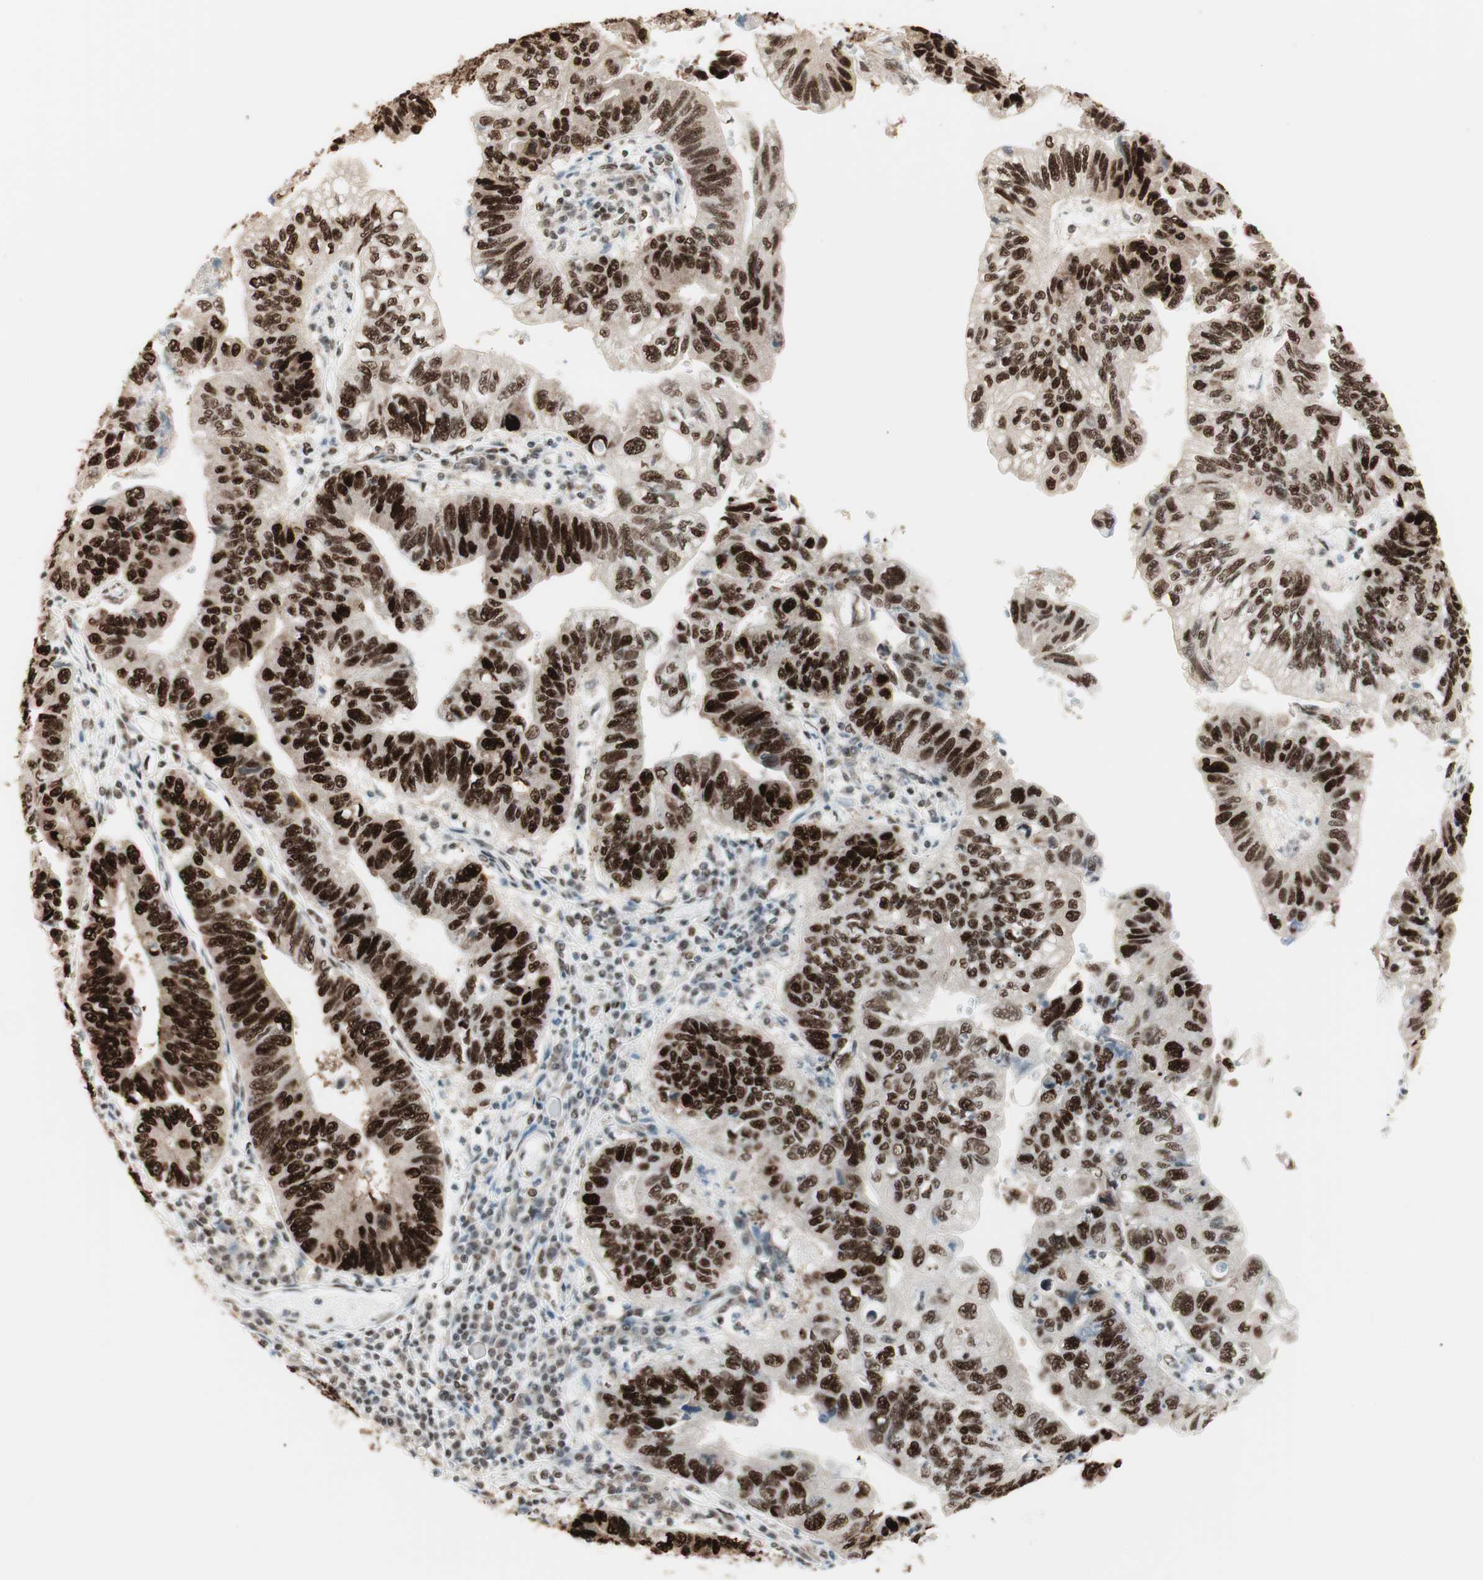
{"staining": {"intensity": "strong", "quantity": ">75%", "location": "nuclear"}, "tissue": "stomach cancer", "cell_type": "Tumor cells", "image_type": "cancer", "snomed": [{"axis": "morphology", "description": "Adenocarcinoma, NOS"}, {"axis": "topography", "description": "Stomach"}], "caption": "About >75% of tumor cells in stomach cancer (adenocarcinoma) display strong nuclear protein expression as visualized by brown immunohistochemical staining.", "gene": "SMARCE1", "patient": {"sex": "male", "age": 59}}